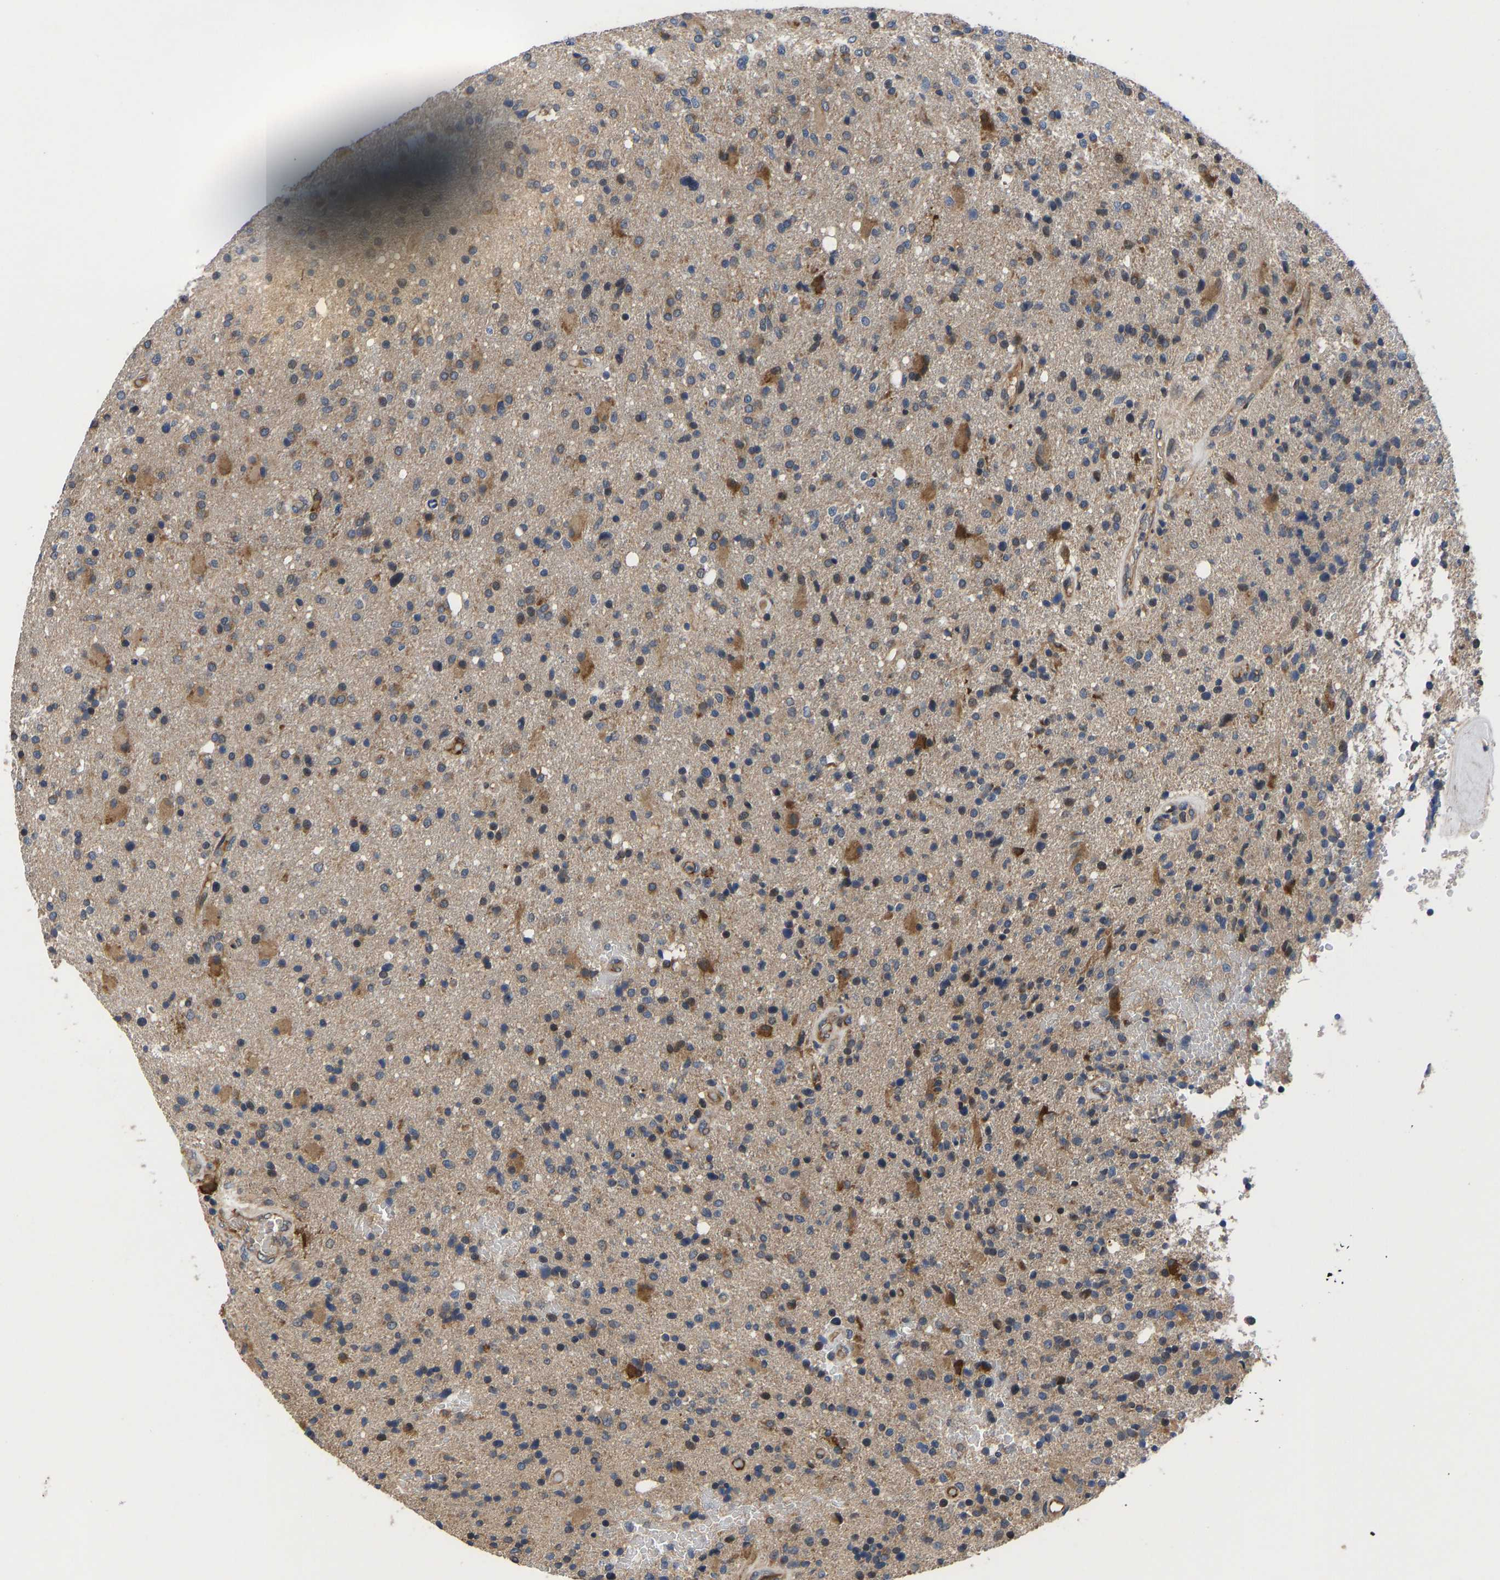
{"staining": {"intensity": "moderate", "quantity": "25%-75%", "location": "cytoplasmic/membranous"}, "tissue": "glioma", "cell_type": "Tumor cells", "image_type": "cancer", "snomed": [{"axis": "morphology", "description": "Glioma, malignant, High grade"}, {"axis": "topography", "description": "Brain"}], "caption": "Malignant high-grade glioma was stained to show a protein in brown. There is medium levels of moderate cytoplasmic/membranous positivity in approximately 25%-75% of tumor cells.", "gene": "FRRS1", "patient": {"sex": "male", "age": 72}}